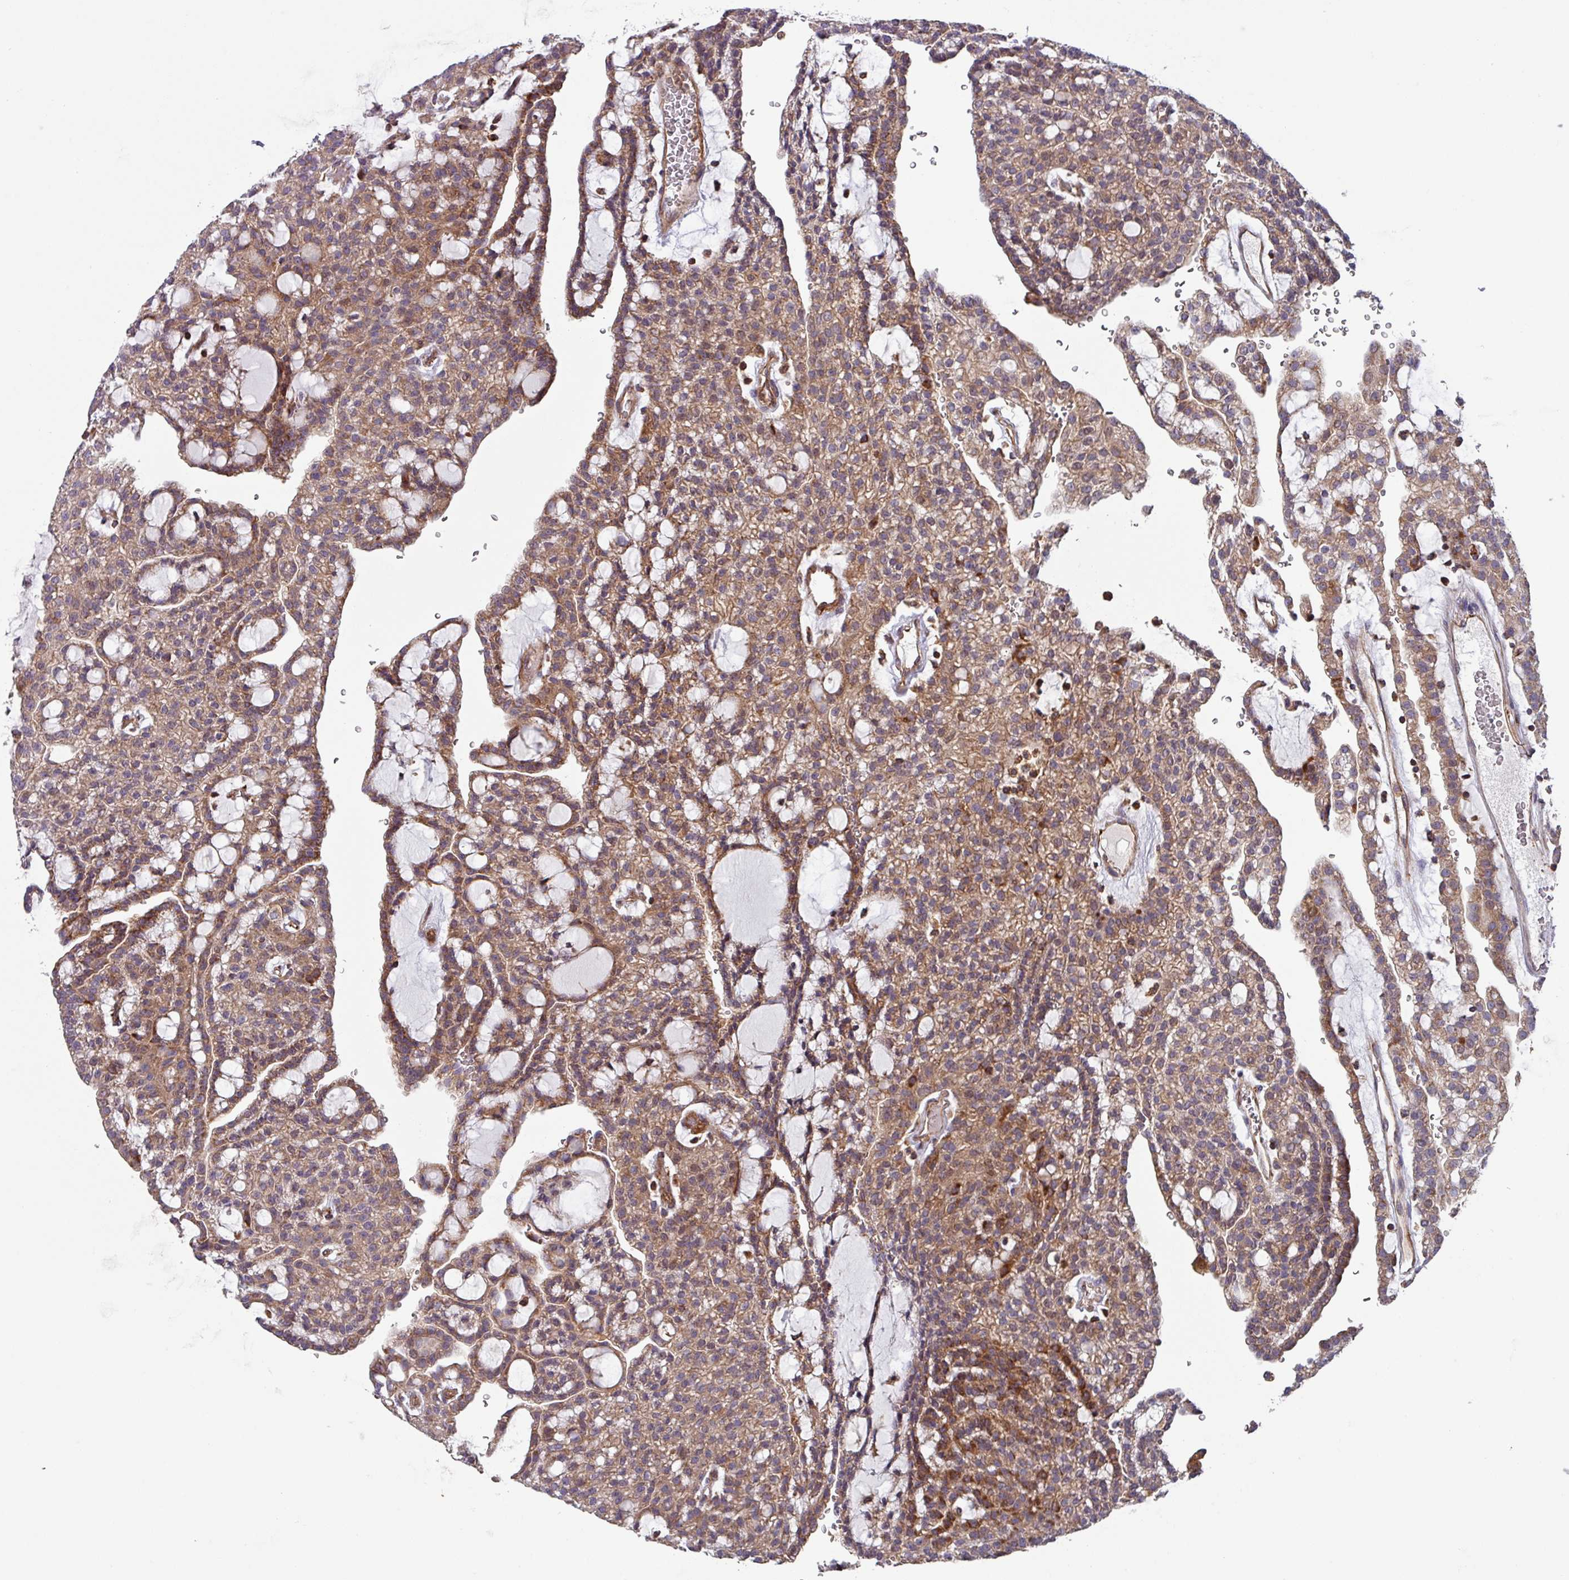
{"staining": {"intensity": "moderate", "quantity": ">75%", "location": "cytoplasmic/membranous"}, "tissue": "renal cancer", "cell_type": "Tumor cells", "image_type": "cancer", "snomed": [{"axis": "morphology", "description": "Adenocarcinoma, NOS"}, {"axis": "topography", "description": "Kidney"}], "caption": "Immunohistochemical staining of renal adenocarcinoma demonstrates medium levels of moderate cytoplasmic/membranous protein positivity in approximately >75% of tumor cells.", "gene": "PLEKHD1", "patient": {"sex": "male", "age": 63}}